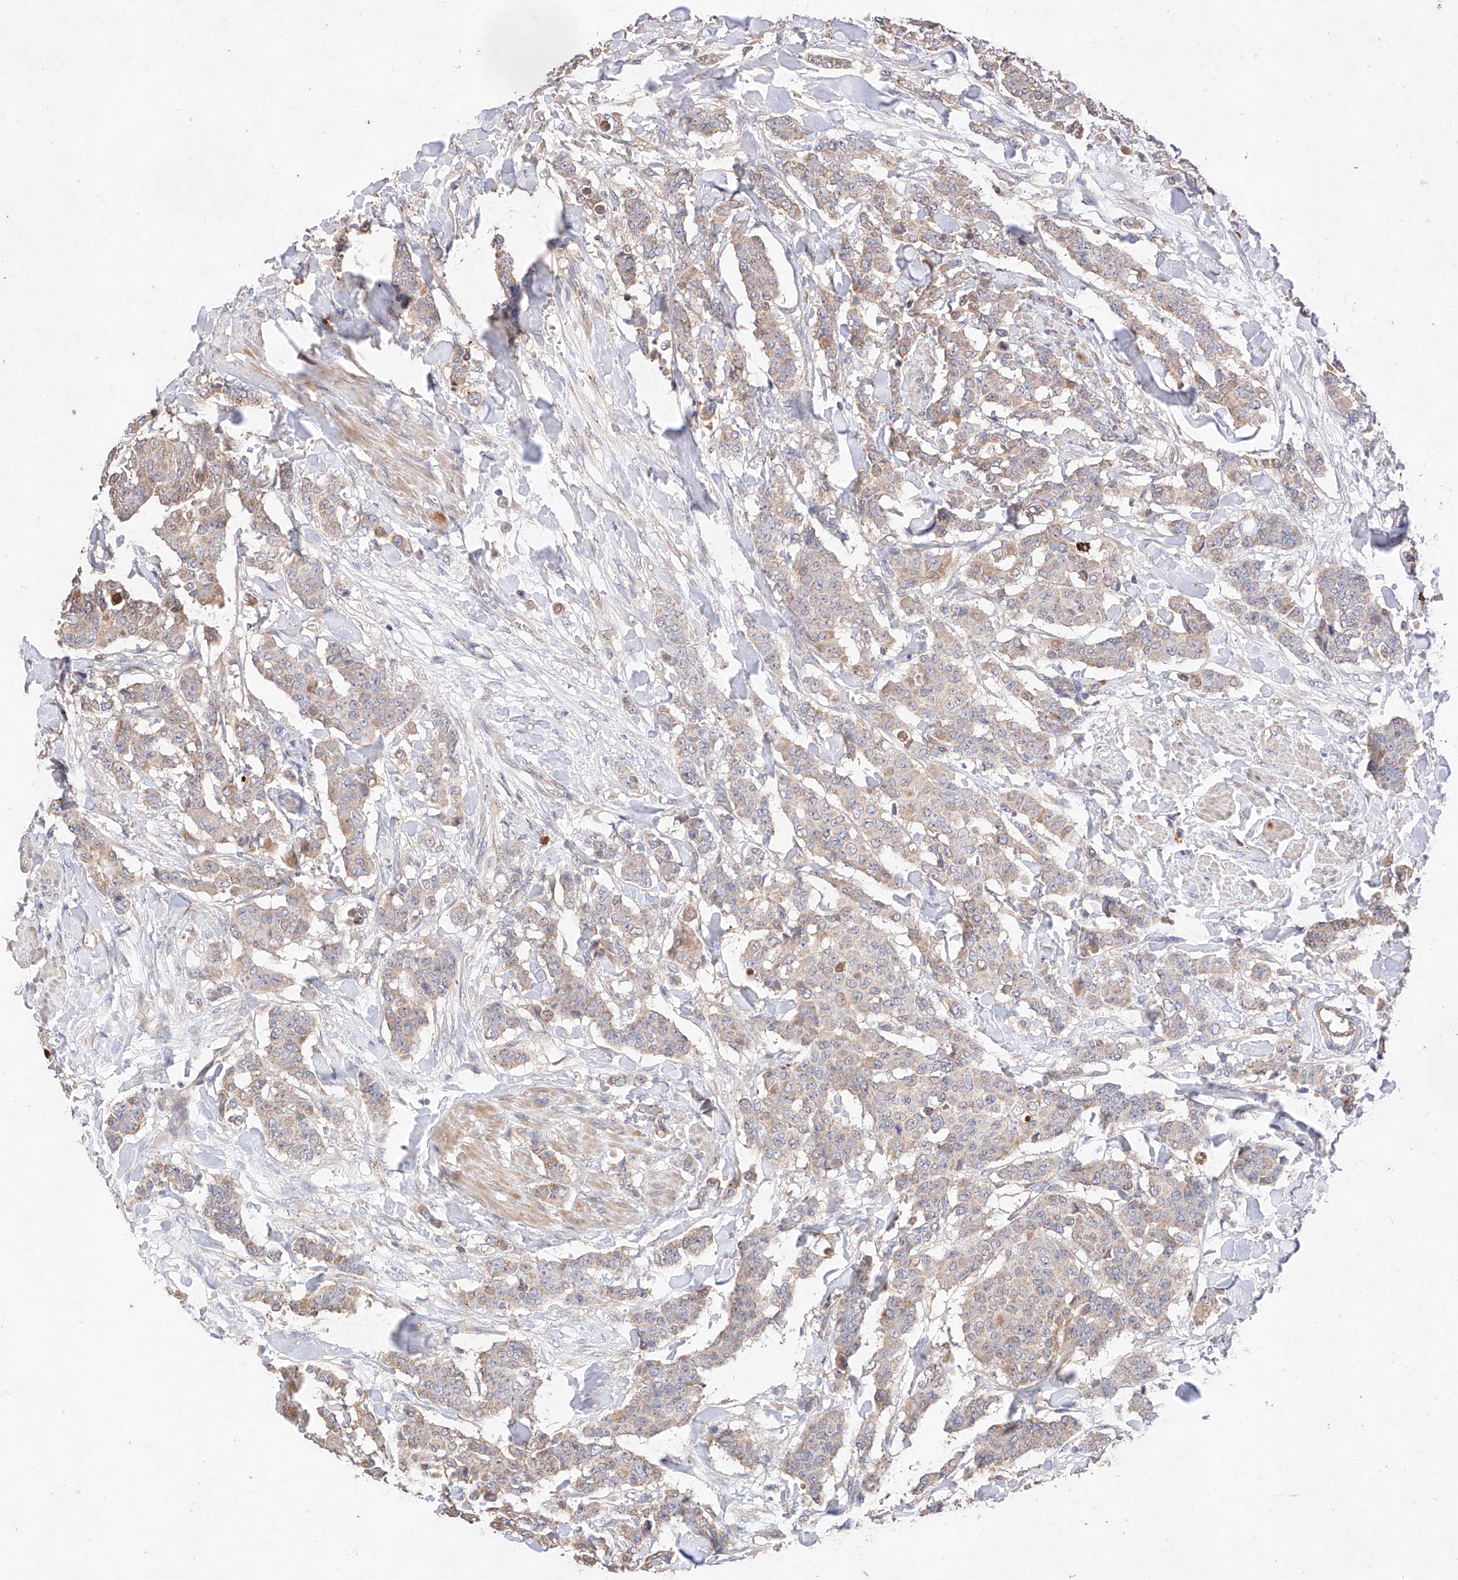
{"staining": {"intensity": "weak", "quantity": "25%-75%", "location": "cytoplasmic/membranous"}, "tissue": "breast cancer", "cell_type": "Tumor cells", "image_type": "cancer", "snomed": [{"axis": "morphology", "description": "Duct carcinoma"}, {"axis": "topography", "description": "Breast"}], "caption": "There is low levels of weak cytoplasmic/membranous expression in tumor cells of intraductal carcinoma (breast), as demonstrated by immunohistochemical staining (brown color).", "gene": "C6orf62", "patient": {"sex": "female", "age": 40}}